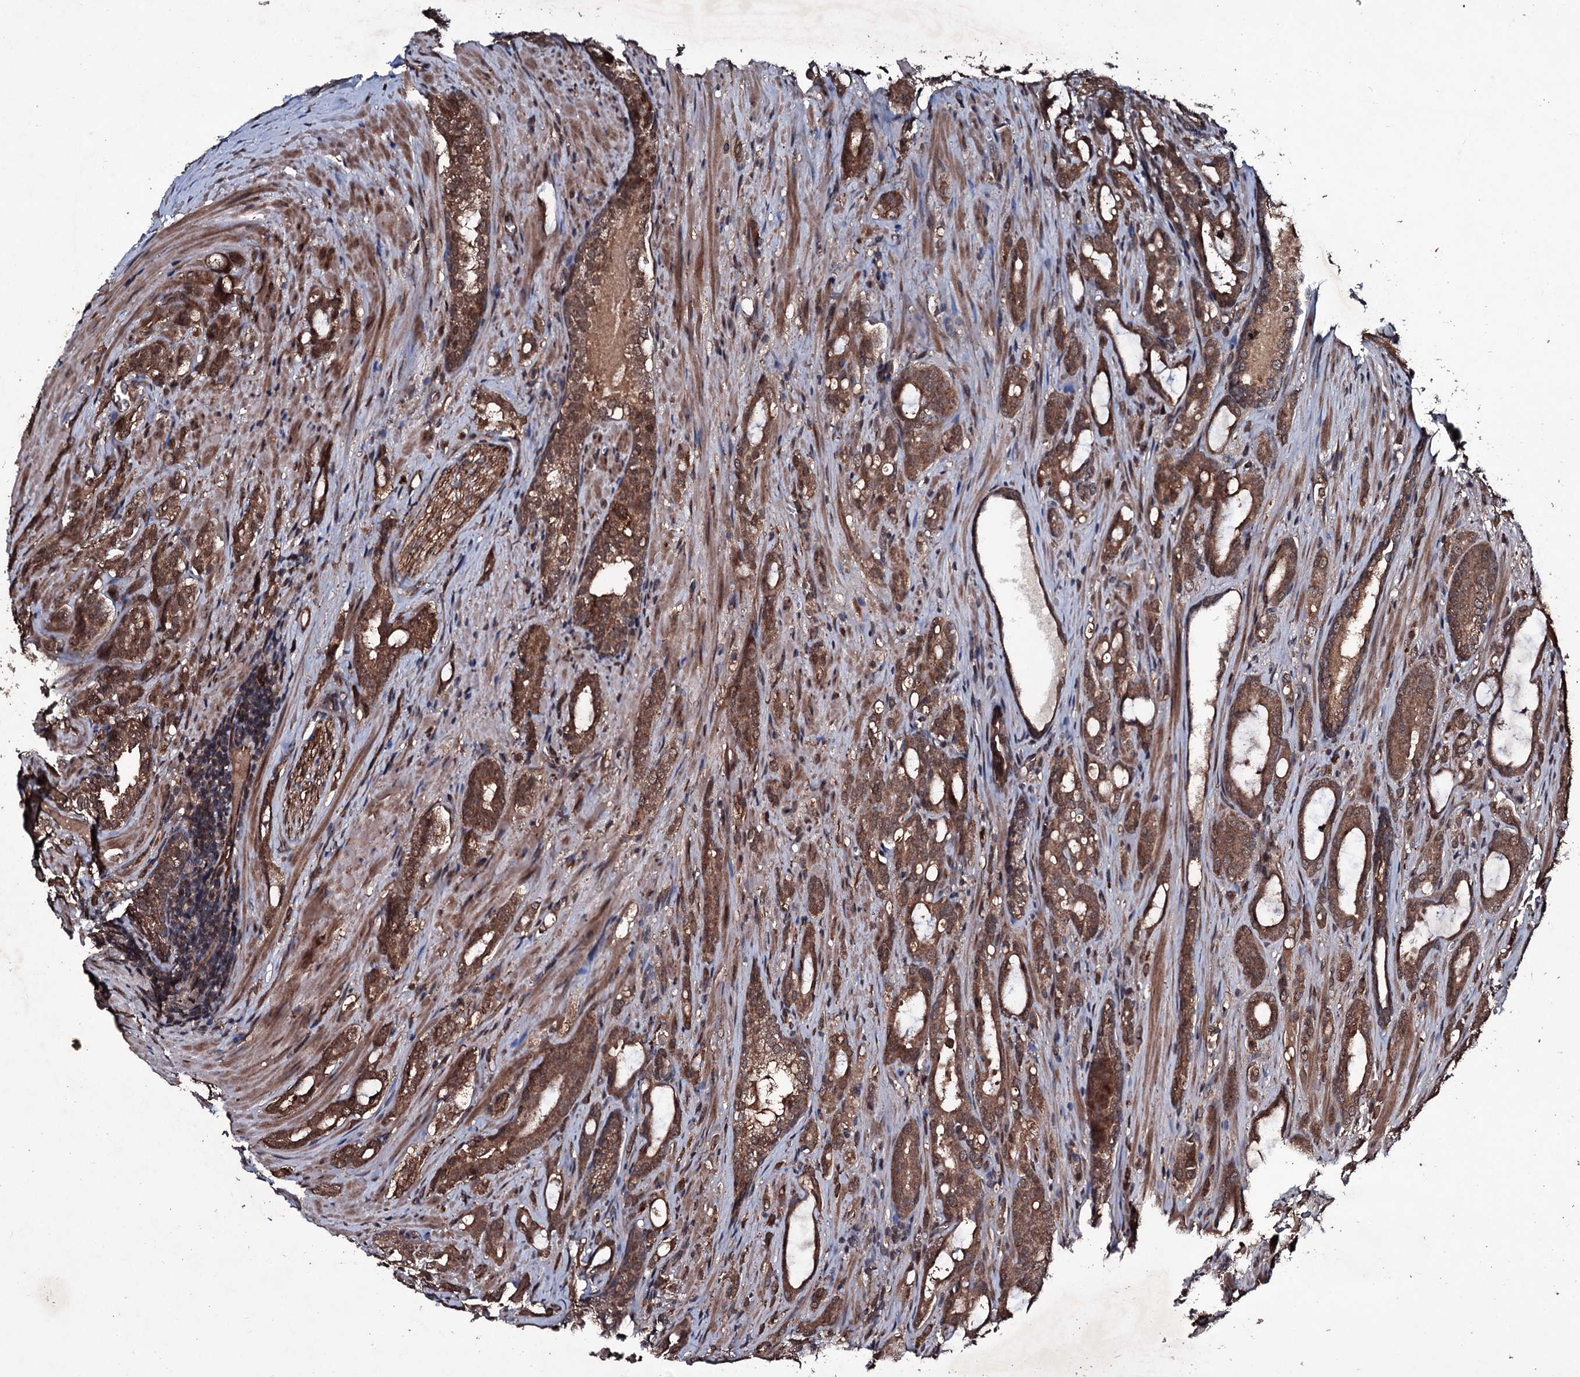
{"staining": {"intensity": "moderate", "quantity": ">75%", "location": "cytoplasmic/membranous"}, "tissue": "prostate cancer", "cell_type": "Tumor cells", "image_type": "cancer", "snomed": [{"axis": "morphology", "description": "Adenocarcinoma, High grade"}, {"axis": "topography", "description": "Prostate"}], "caption": "A brown stain labels moderate cytoplasmic/membranous staining of a protein in prostate cancer (adenocarcinoma (high-grade)) tumor cells. Ihc stains the protein of interest in brown and the nuclei are stained blue.", "gene": "MRPS31", "patient": {"sex": "male", "age": 72}}